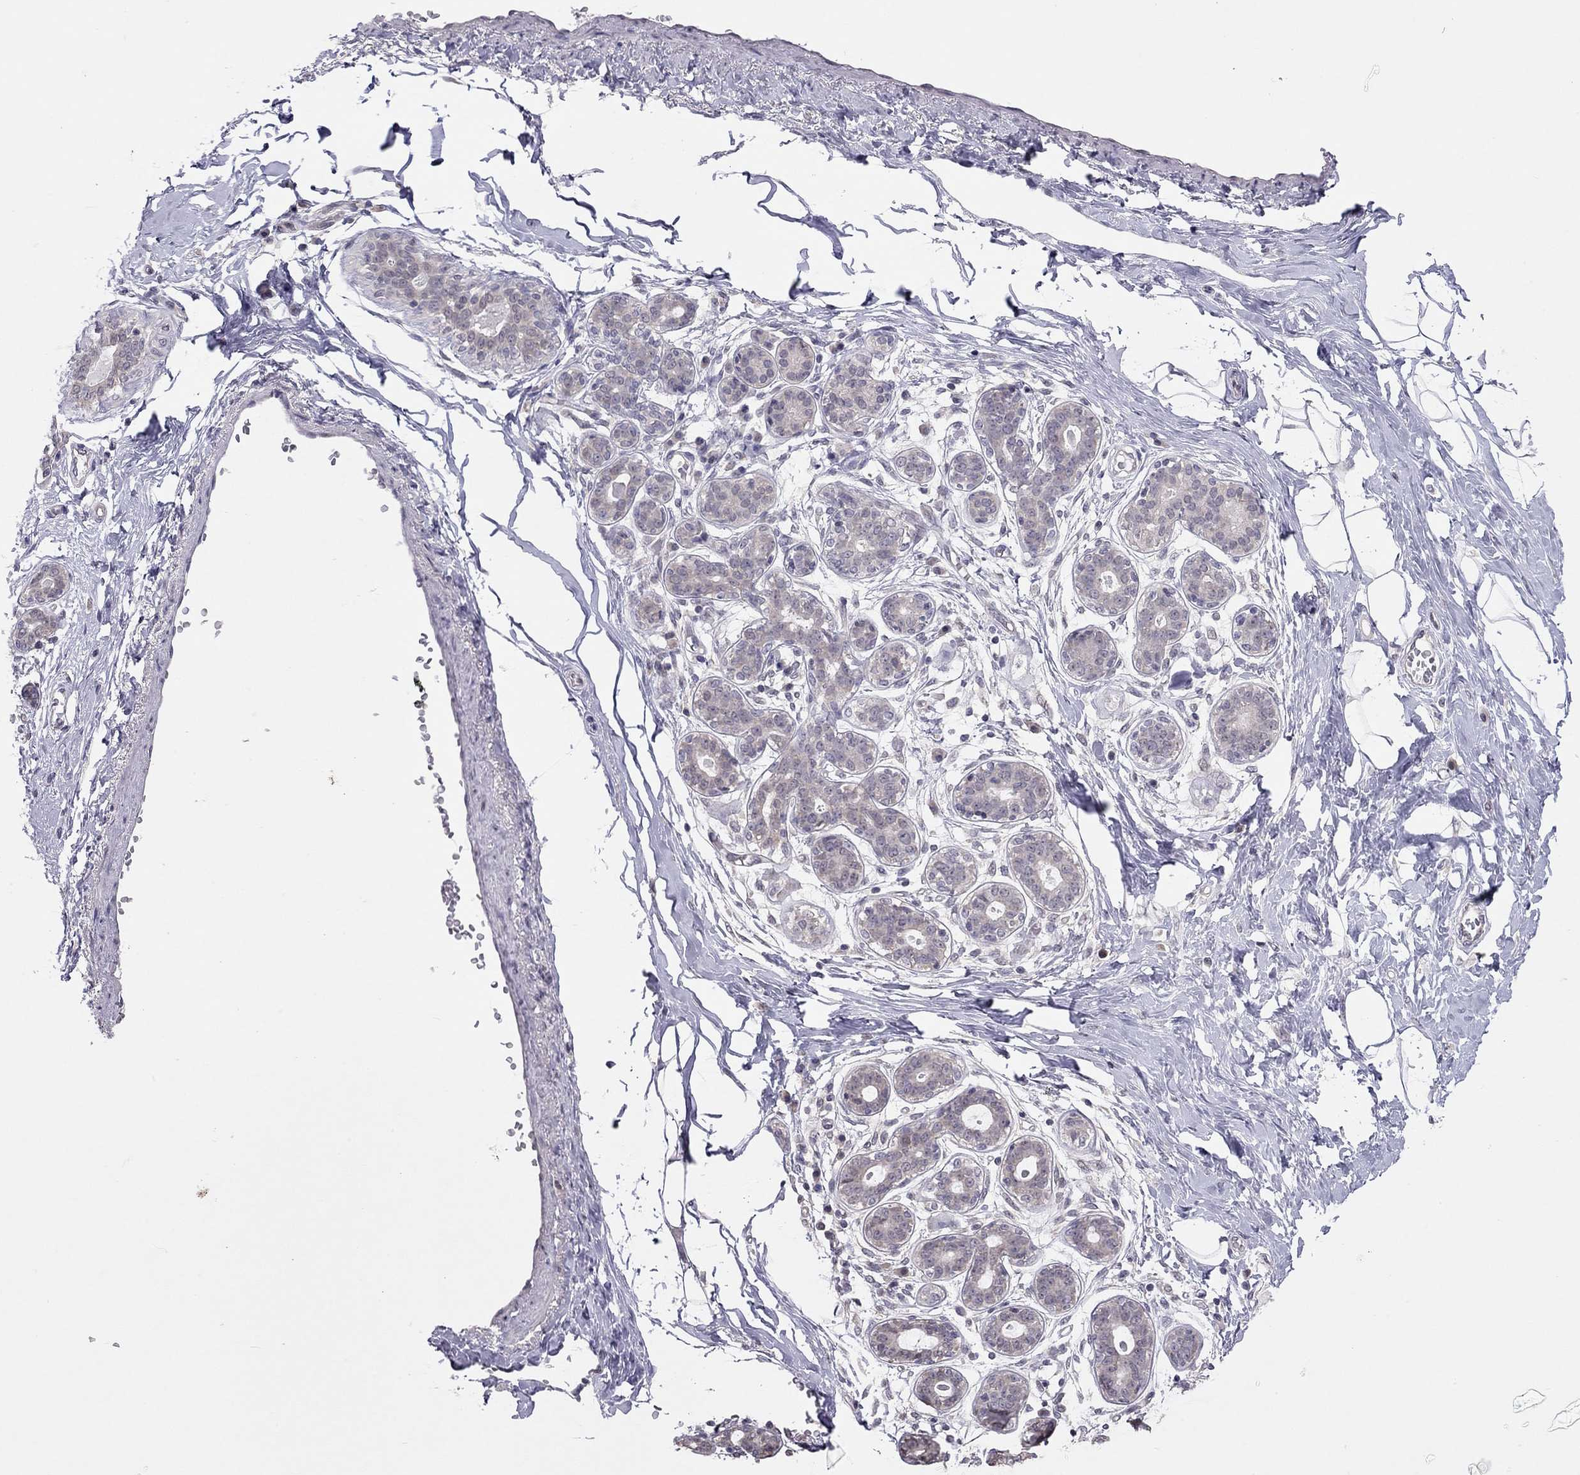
{"staining": {"intensity": "negative", "quantity": "none", "location": "none"}, "tissue": "breast", "cell_type": "Adipocytes", "image_type": "normal", "snomed": [{"axis": "morphology", "description": "Normal tissue, NOS"}, {"axis": "topography", "description": "Skin"}, {"axis": "topography", "description": "Breast"}], "caption": "This is a photomicrograph of immunohistochemistry (IHC) staining of normal breast, which shows no staining in adipocytes. (Stains: DAB immunohistochemistry (IHC) with hematoxylin counter stain, Microscopy: brightfield microscopy at high magnification).", "gene": "HSF2BP", "patient": {"sex": "female", "age": 43}}